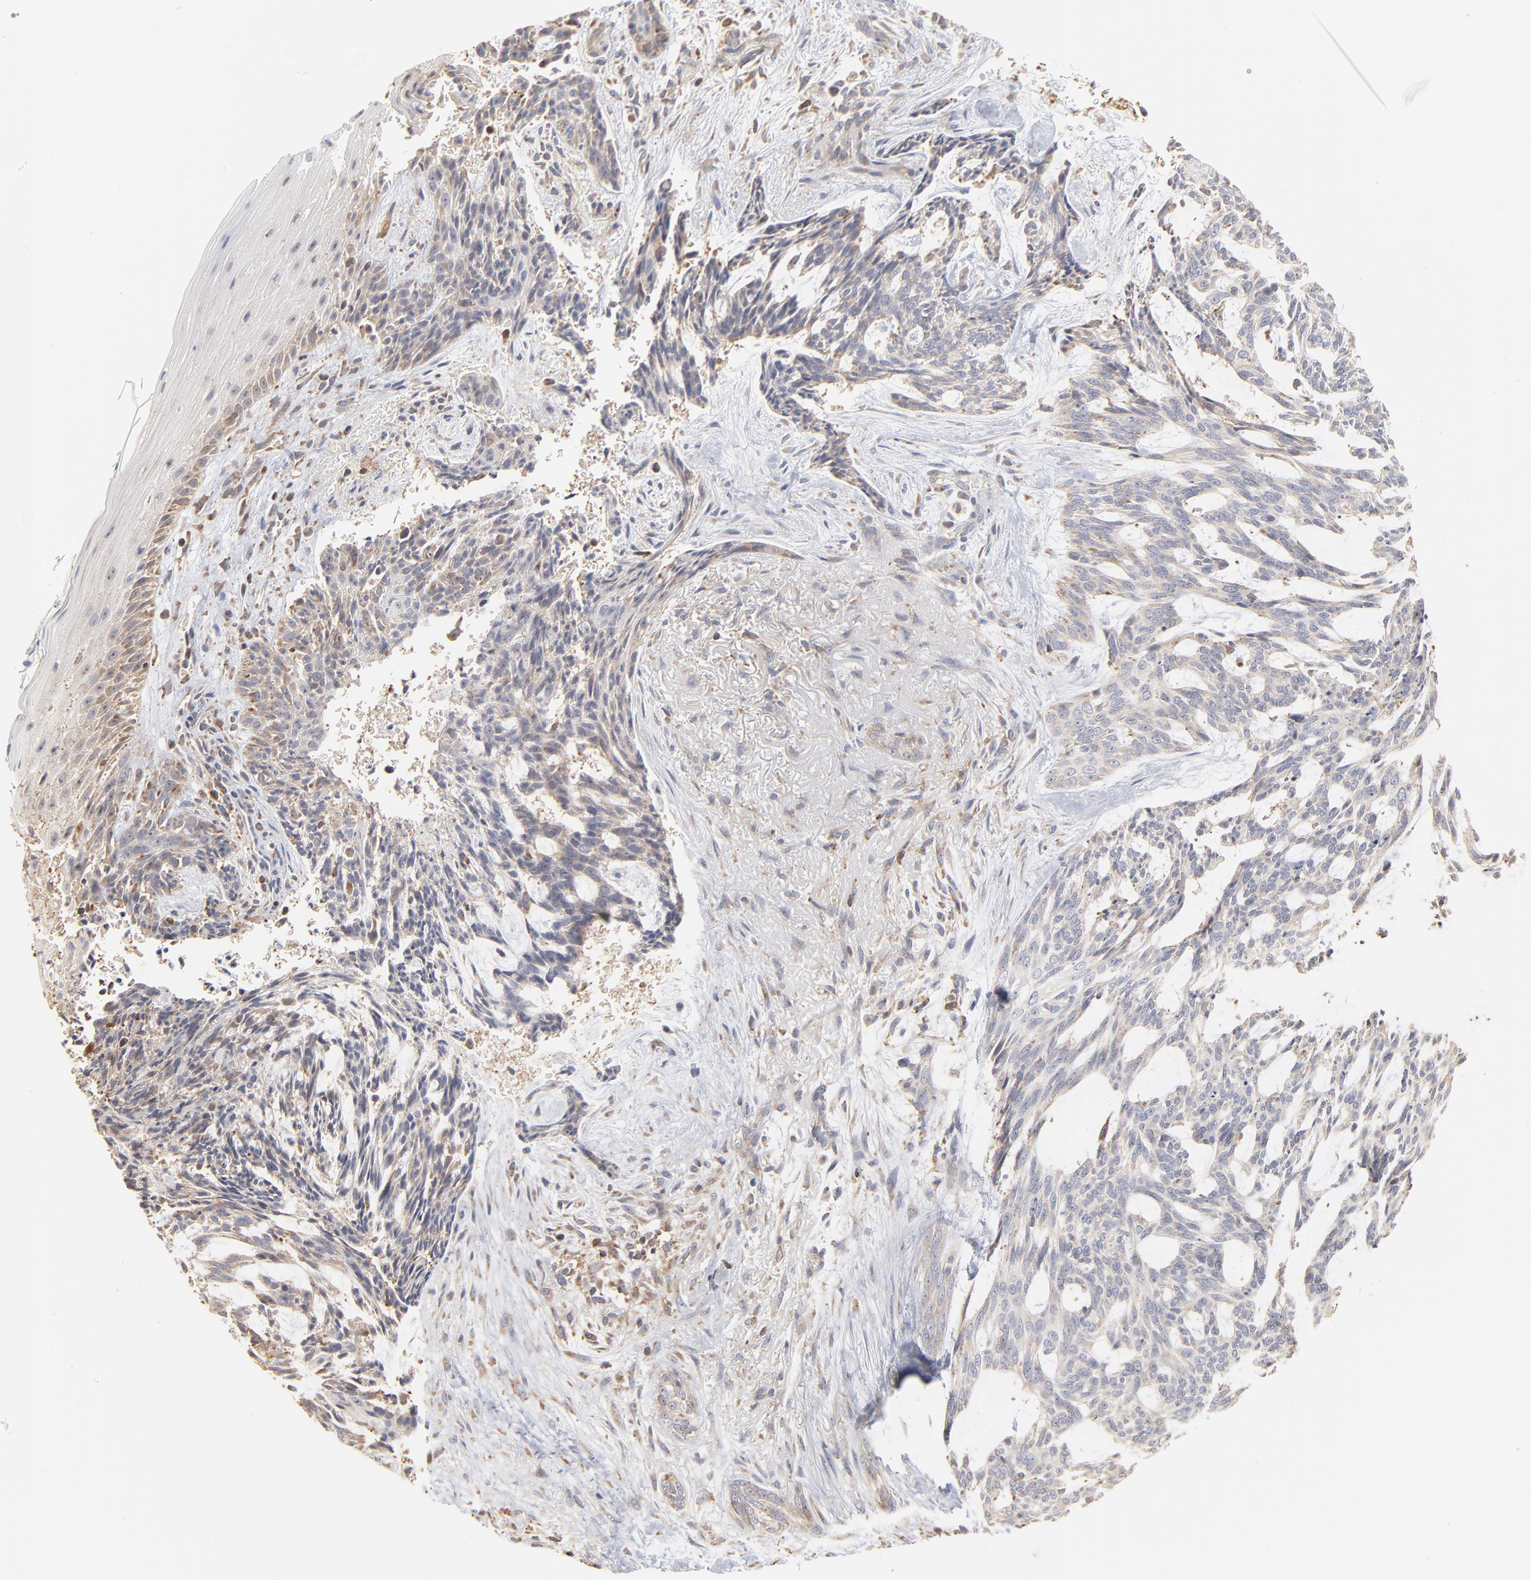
{"staining": {"intensity": "weak", "quantity": "25%-75%", "location": "cytoplasmic/membranous"}, "tissue": "skin cancer", "cell_type": "Tumor cells", "image_type": "cancer", "snomed": [{"axis": "morphology", "description": "Normal tissue, NOS"}, {"axis": "morphology", "description": "Basal cell carcinoma"}, {"axis": "topography", "description": "Skin"}], "caption": "Protein staining of skin cancer (basal cell carcinoma) tissue reveals weak cytoplasmic/membranous staining in approximately 25%-75% of tumor cells.", "gene": "RNF213", "patient": {"sex": "female", "age": 71}}